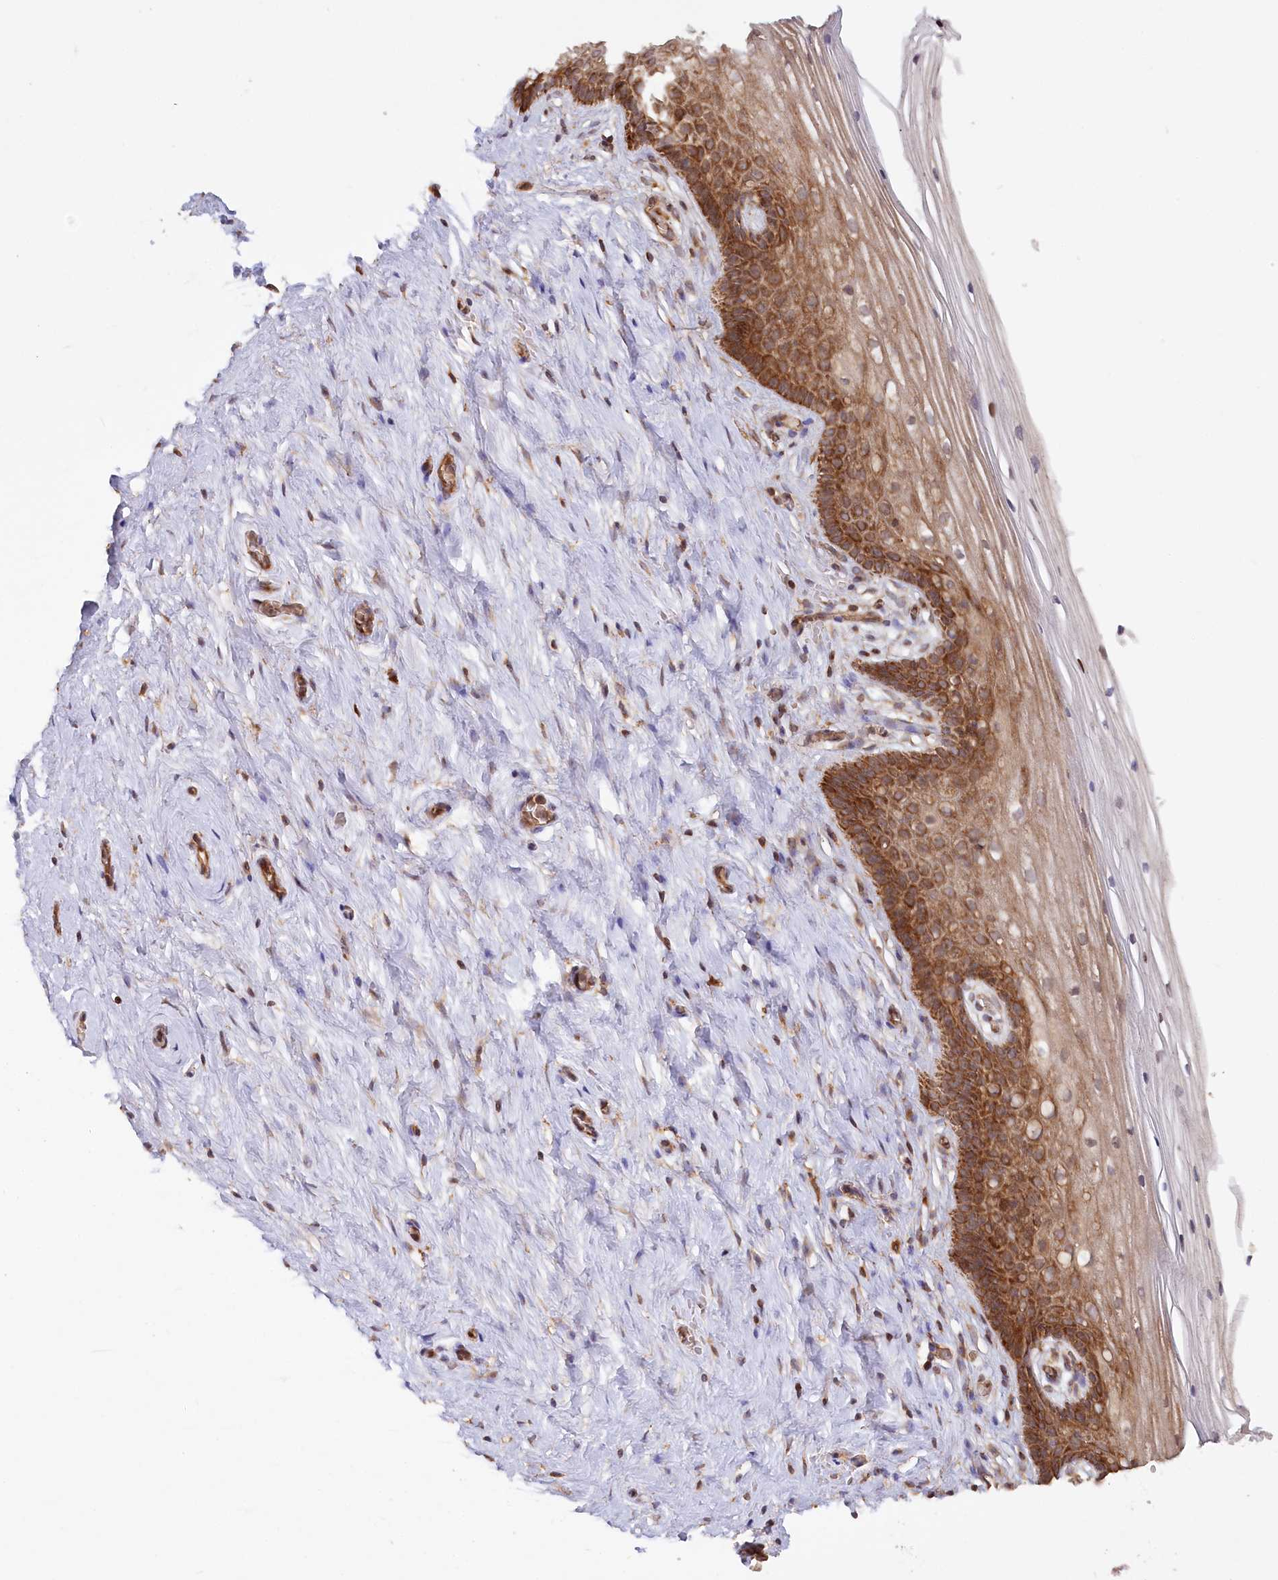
{"staining": {"intensity": "strong", "quantity": ">75%", "location": "cytoplasmic/membranous"}, "tissue": "cervix", "cell_type": "Glandular cells", "image_type": "normal", "snomed": [{"axis": "morphology", "description": "Normal tissue, NOS"}, {"axis": "topography", "description": "Cervix"}], "caption": "High-magnification brightfield microscopy of benign cervix stained with DAB (brown) and counterstained with hematoxylin (blue). glandular cells exhibit strong cytoplasmic/membranous expression is appreciated in approximately>75% of cells. (IHC, brightfield microscopy, high magnification).", "gene": "PAIP2", "patient": {"sex": "female", "age": 33}}